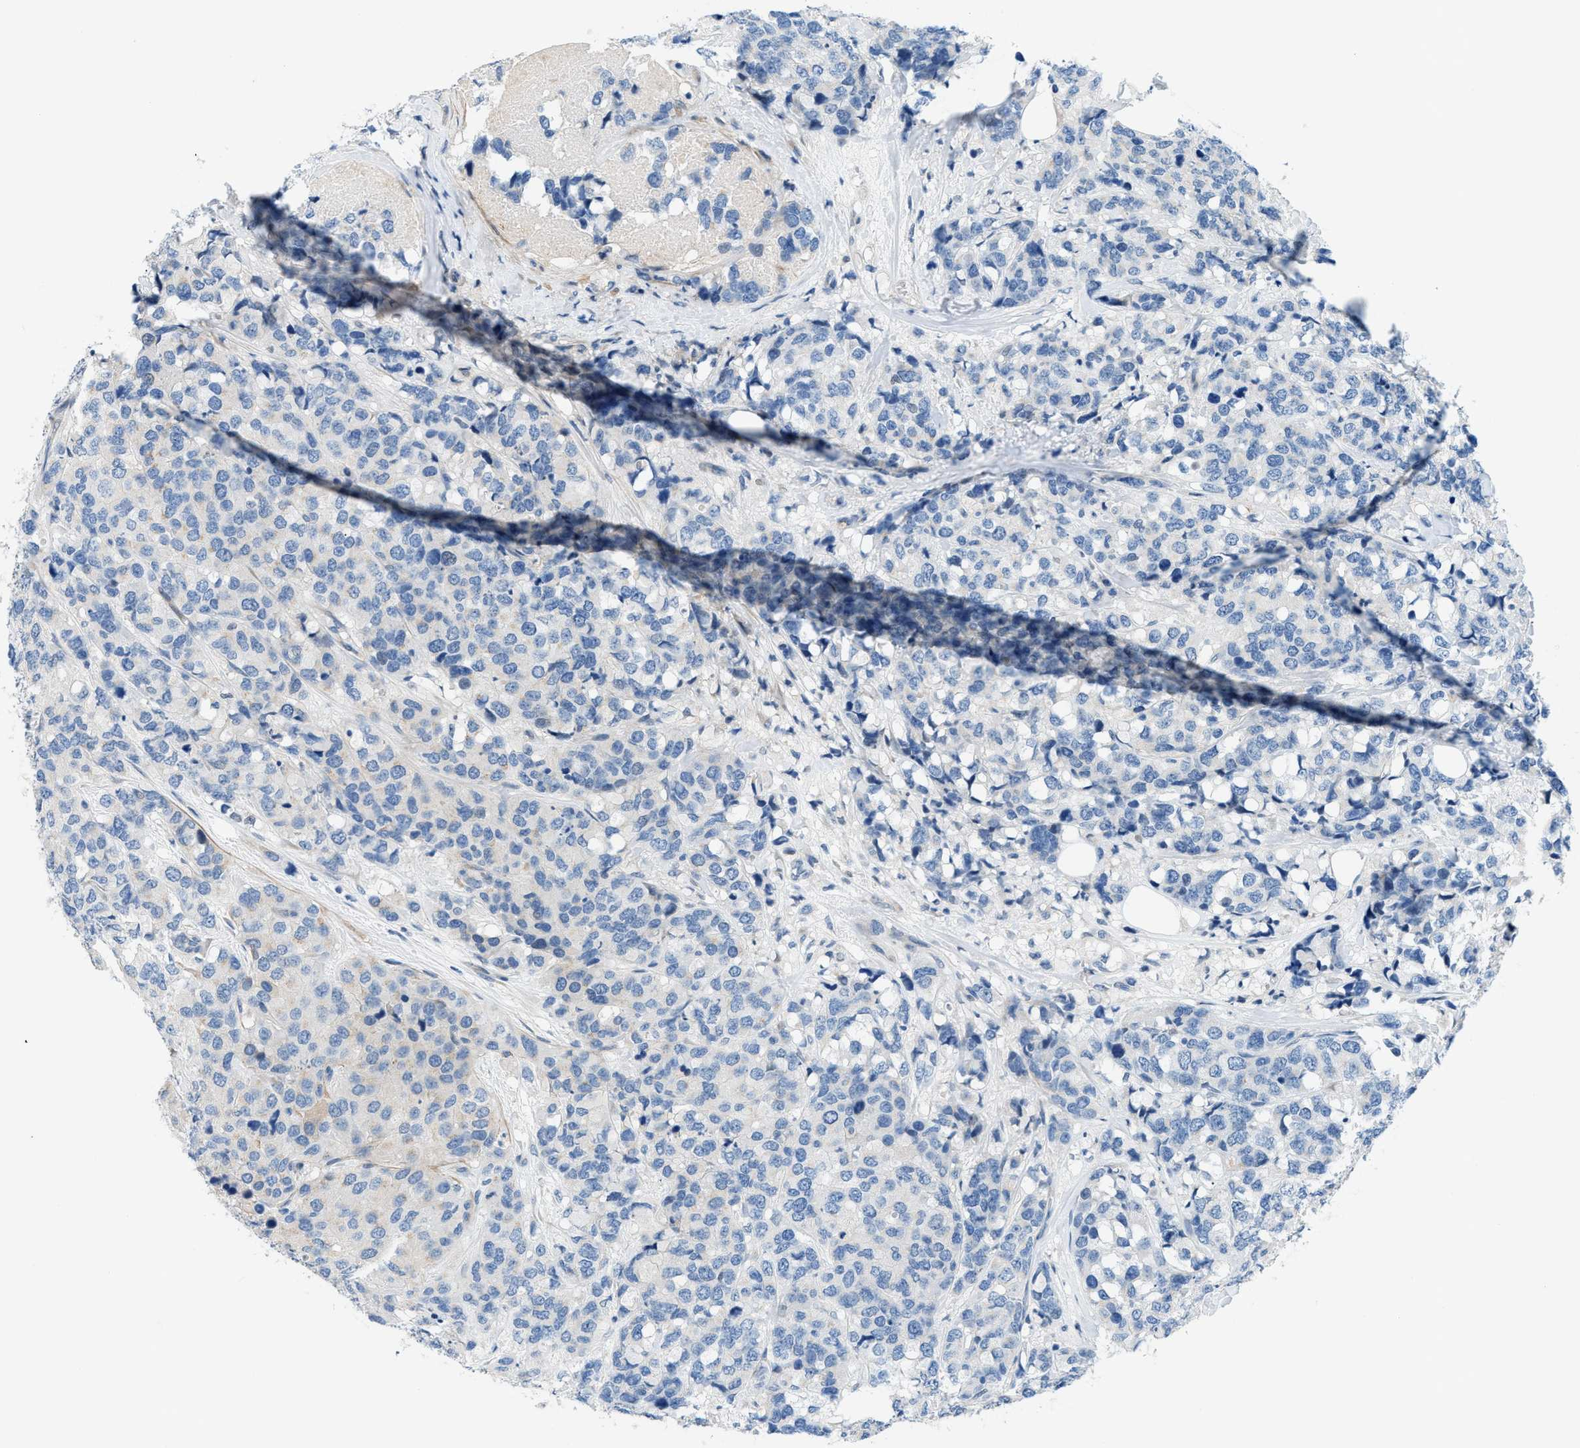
{"staining": {"intensity": "negative", "quantity": "none", "location": "none"}, "tissue": "breast cancer", "cell_type": "Tumor cells", "image_type": "cancer", "snomed": [{"axis": "morphology", "description": "Lobular carcinoma"}, {"axis": "topography", "description": "Breast"}], "caption": "High power microscopy micrograph of an IHC micrograph of breast lobular carcinoma, revealing no significant expression in tumor cells.", "gene": "FDCSP", "patient": {"sex": "female", "age": 59}}